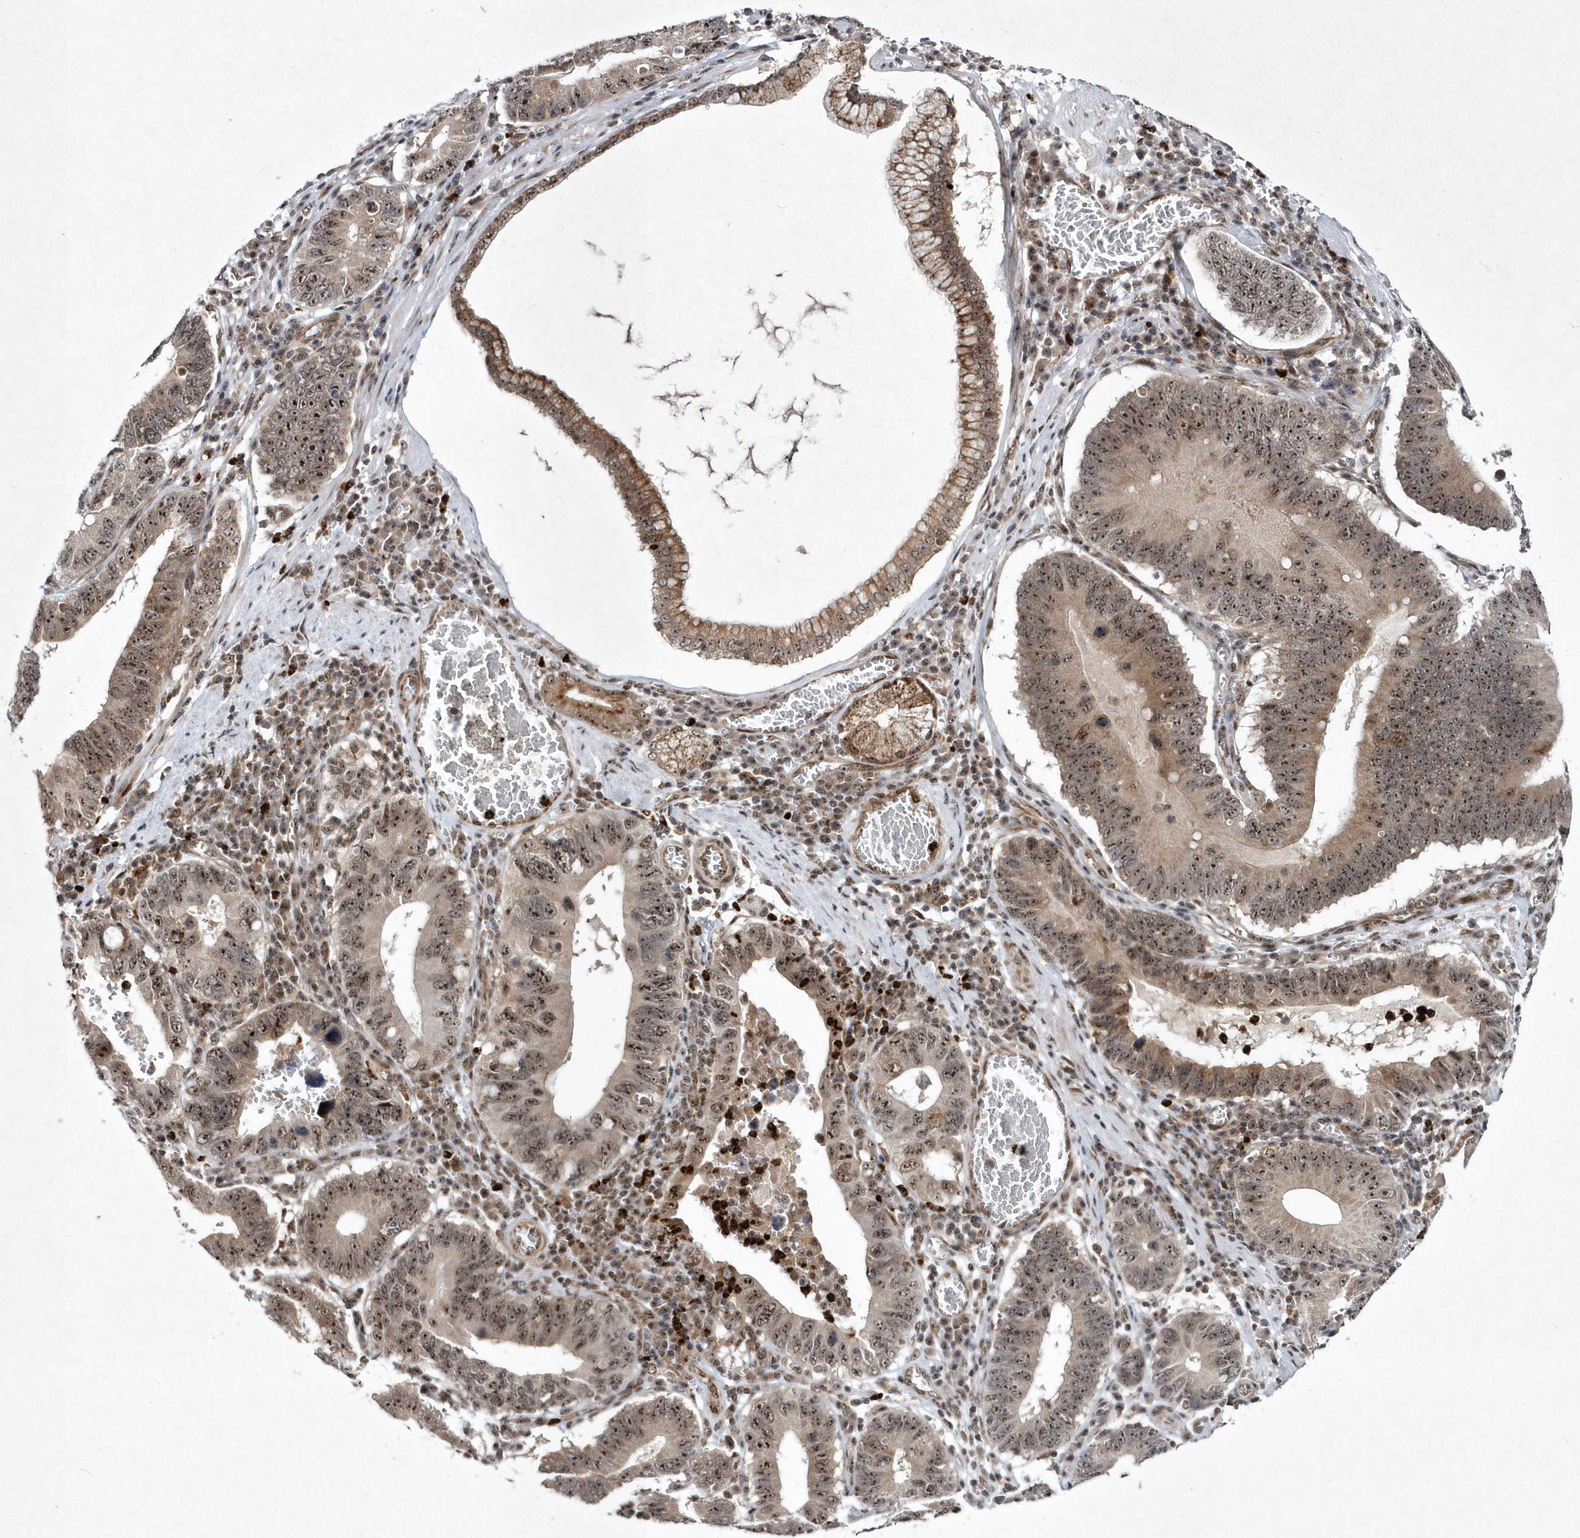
{"staining": {"intensity": "moderate", "quantity": ">75%", "location": "cytoplasmic/membranous,nuclear"}, "tissue": "stomach cancer", "cell_type": "Tumor cells", "image_type": "cancer", "snomed": [{"axis": "morphology", "description": "Adenocarcinoma, NOS"}, {"axis": "topography", "description": "Stomach"}, {"axis": "topography", "description": "Gastric cardia"}], "caption": "Stomach cancer (adenocarcinoma) tissue shows moderate cytoplasmic/membranous and nuclear expression in about >75% of tumor cells Immunohistochemistry (ihc) stains the protein of interest in brown and the nuclei are stained blue.", "gene": "SOWAHB", "patient": {"sex": "male", "age": 59}}